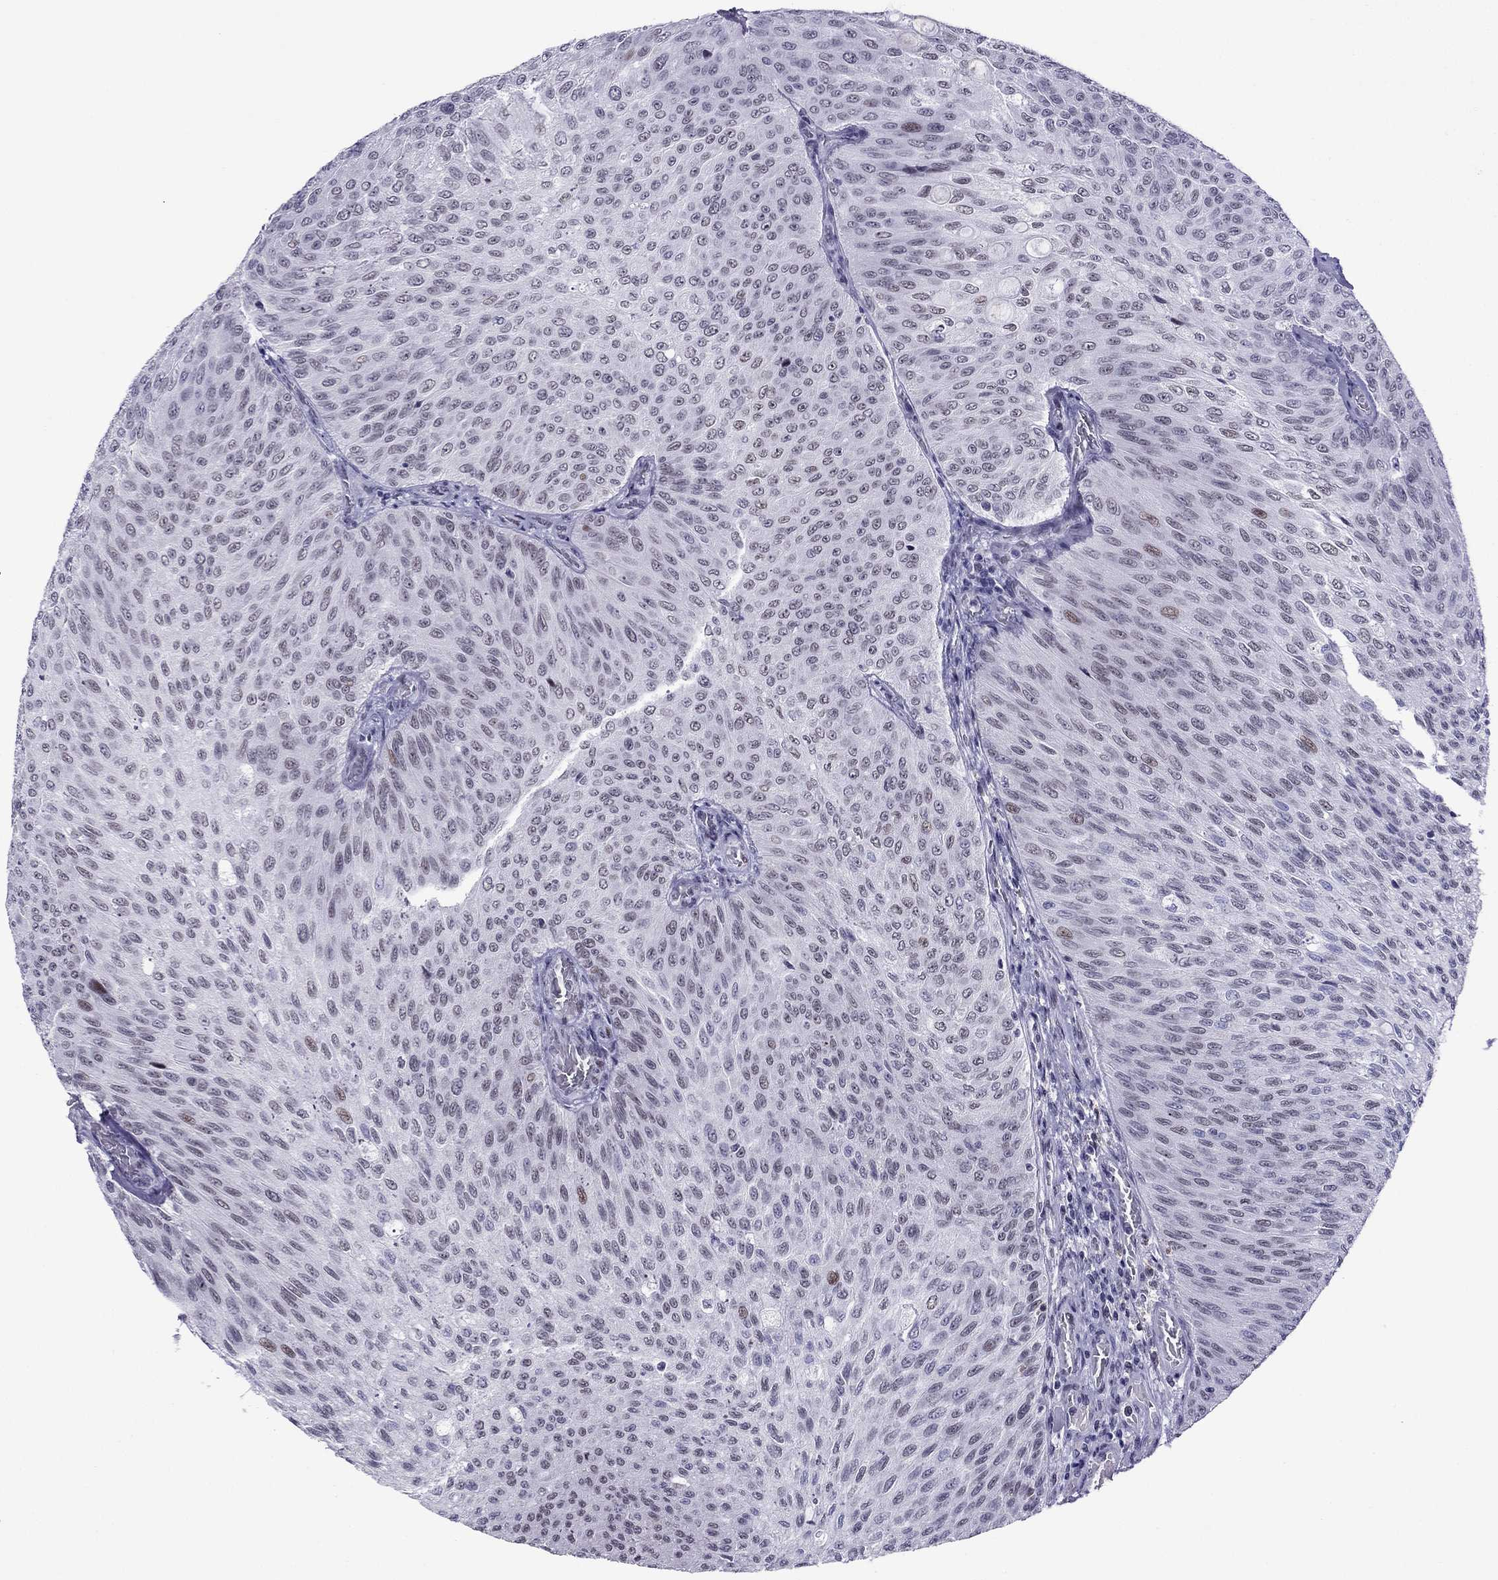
{"staining": {"intensity": "negative", "quantity": "none", "location": "none"}, "tissue": "urothelial cancer", "cell_type": "Tumor cells", "image_type": "cancer", "snomed": [{"axis": "morphology", "description": "Urothelial carcinoma, Low grade"}, {"axis": "topography", "description": "Ureter, NOS"}, {"axis": "topography", "description": "Urinary bladder"}], "caption": "Human urothelial cancer stained for a protein using immunohistochemistry (IHC) reveals no staining in tumor cells.", "gene": "MYLK3", "patient": {"sex": "male", "age": 78}}